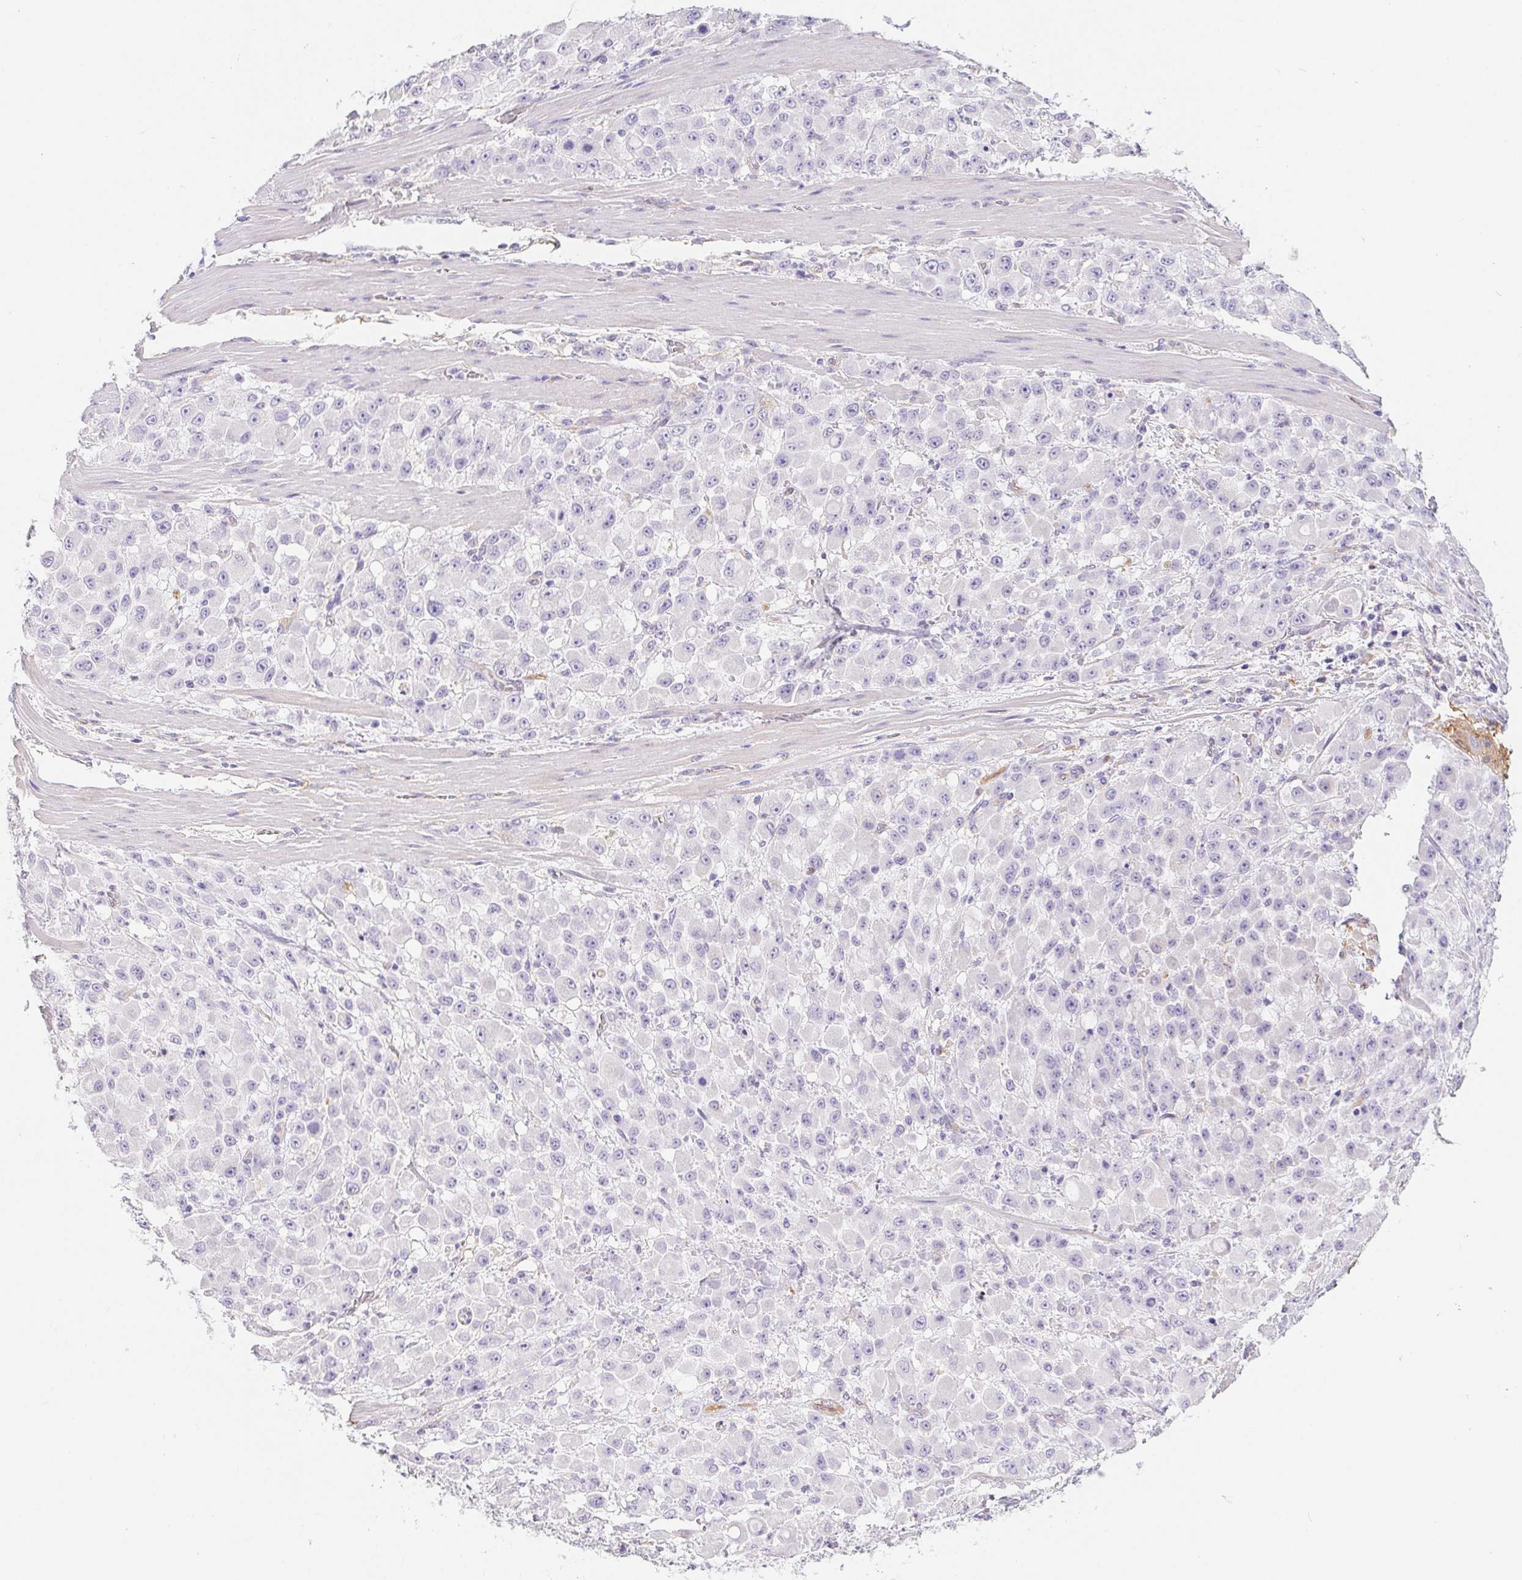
{"staining": {"intensity": "negative", "quantity": "none", "location": "none"}, "tissue": "stomach cancer", "cell_type": "Tumor cells", "image_type": "cancer", "snomed": [{"axis": "morphology", "description": "Adenocarcinoma, NOS"}, {"axis": "topography", "description": "Stomach"}], "caption": "High power microscopy micrograph of an immunohistochemistry photomicrograph of stomach adenocarcinoma, revealing no significant staining in tumor cells. (Brightfield microscopy of DAB IHC at high magnification).", "gene": "PNLIP", "patient": {"sex": "female", "age": 76}}